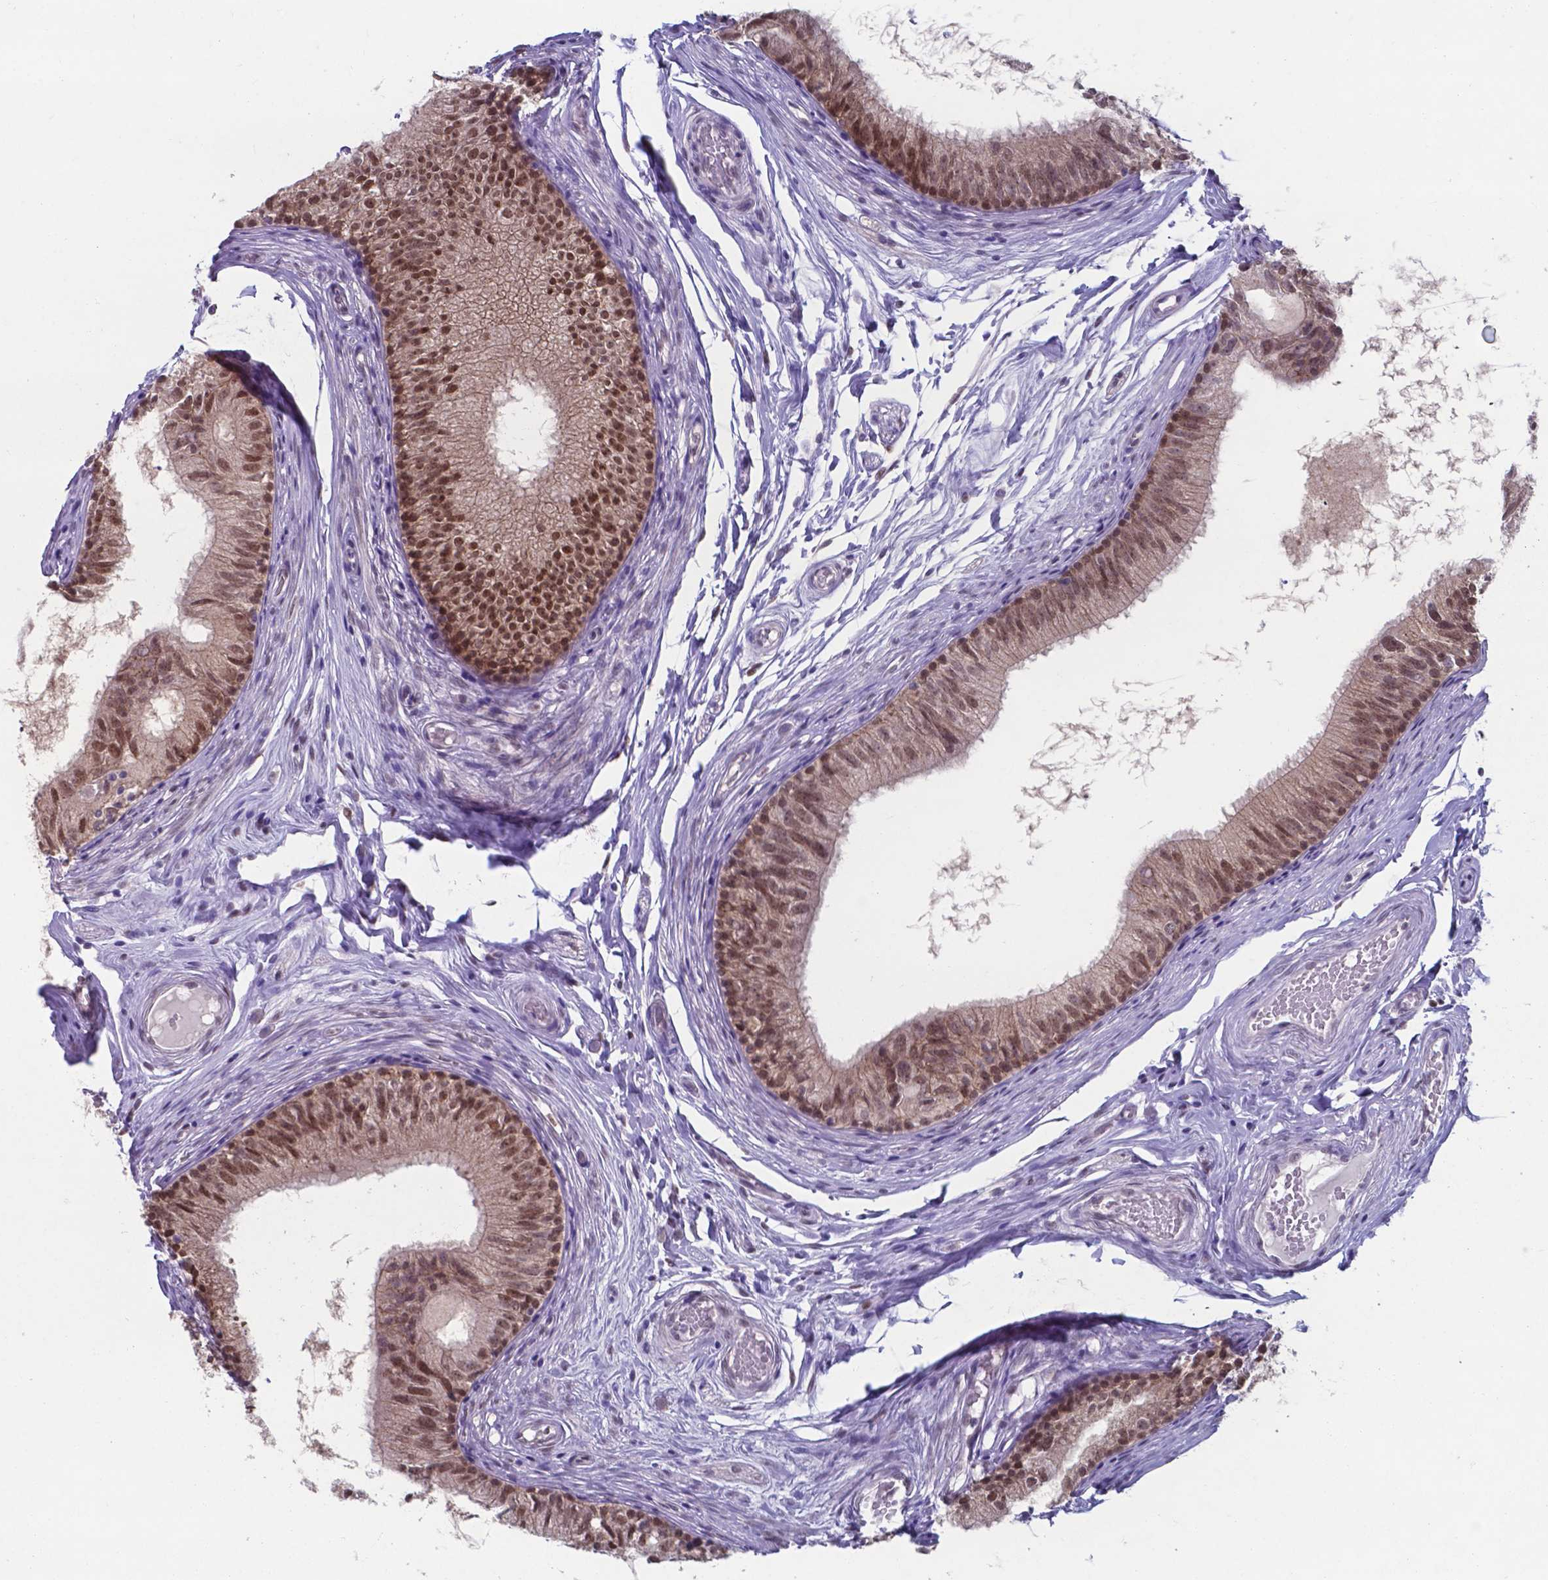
{"staining": {"intensity": "moderate", "quantity": ">75%", "location": "cytoplasmic/membranous,nuclear"}, "tissue": "epididymis", "cell_type": "Glandular cells", "image_type": "normal", "snomed": [{"axis": "morphology", "description": "Normal tissue, NOS"}, {"axis": "topography", "description": "Epididymis"}], "caption": "An image showing moderate cytoplasmic/membranous,nuclear positivity in approximately >75% of glandular cells in normal epididymis, as visualized by brown immunohistochemical staining.", "gene": "UBE2E2", "patient": {"sex": "male", "age": 29}}